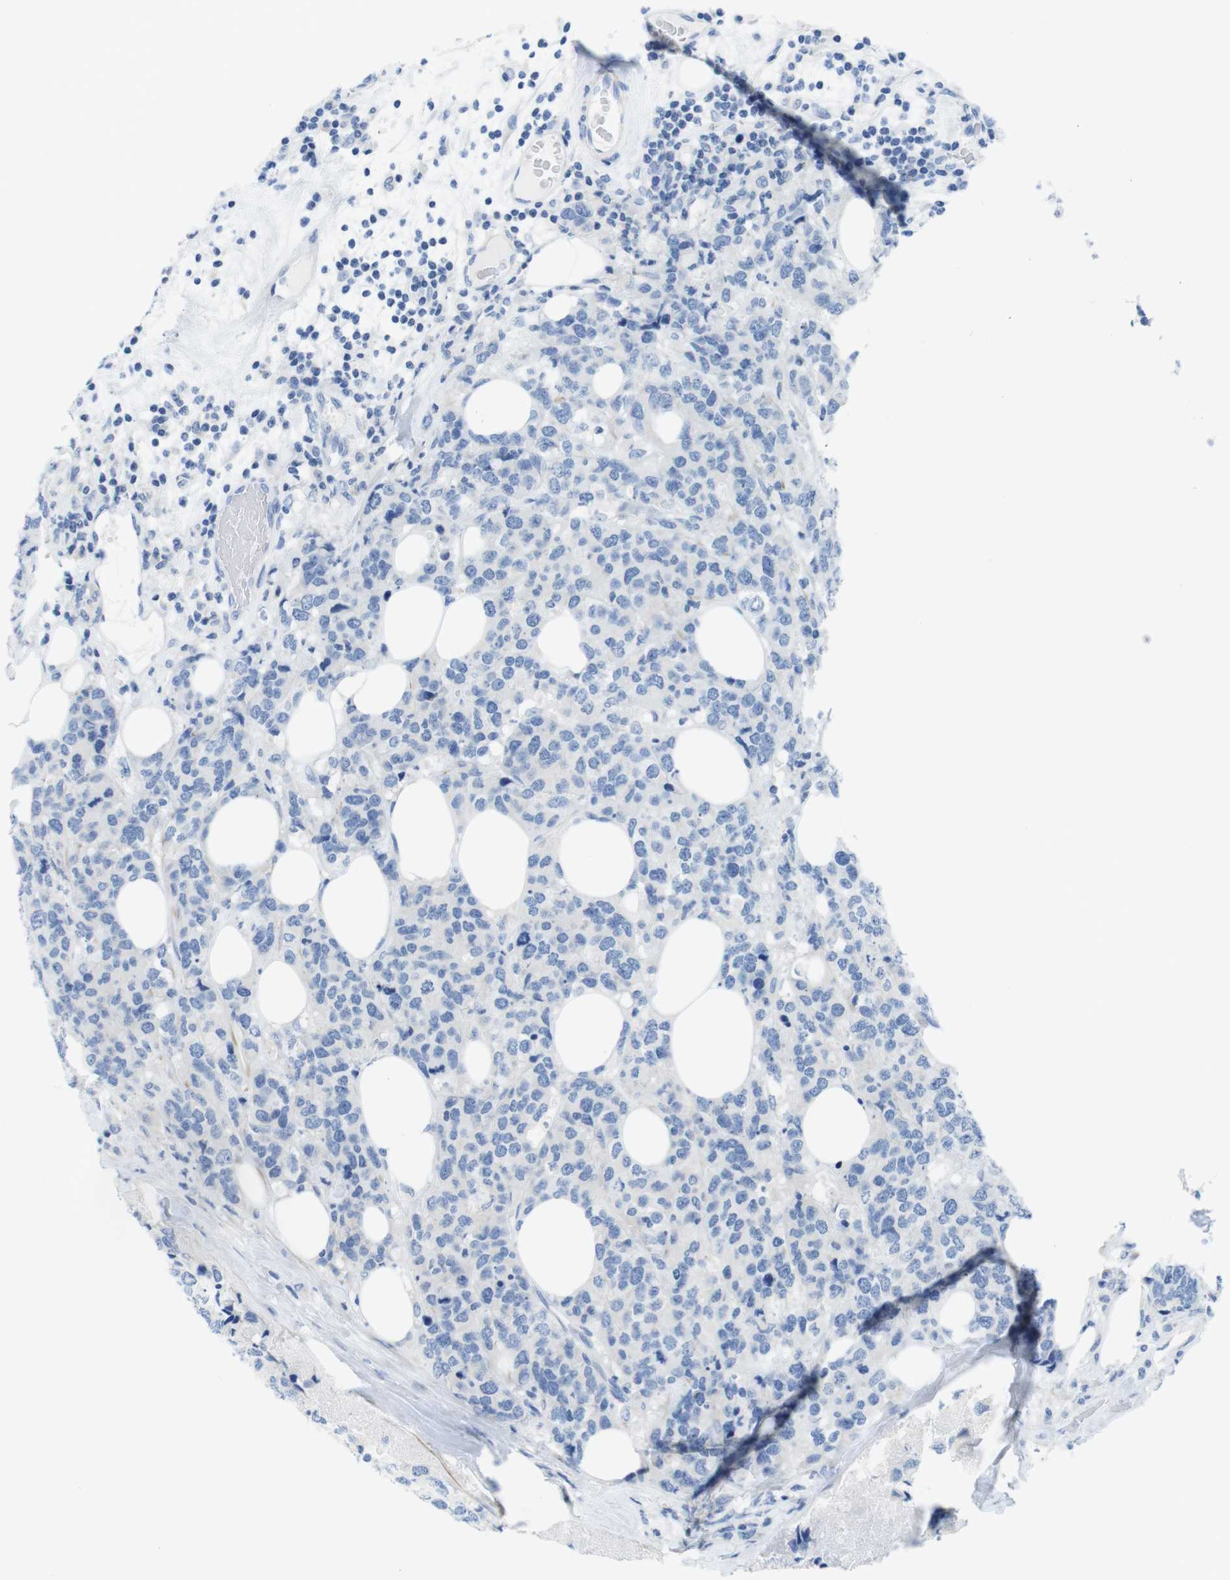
{"staining": {"intensity": "negative", "quantity": "none", "location": "none"}, "tissue": "breast cancer", "cell_type": "Tumor cells", "image_type": "cancer", "snomed": [{"axis": "morphology", "description": "Lobular carcinoma"}, {"axis": "topography", "description": "Breast"}], "caption": "Photomicrograph shows no protein positivity in tumor cells of lobular carcinoma (breast) tissue.", "gene": "ASIC5", "patient": {"sex": "female", "age": 59}}